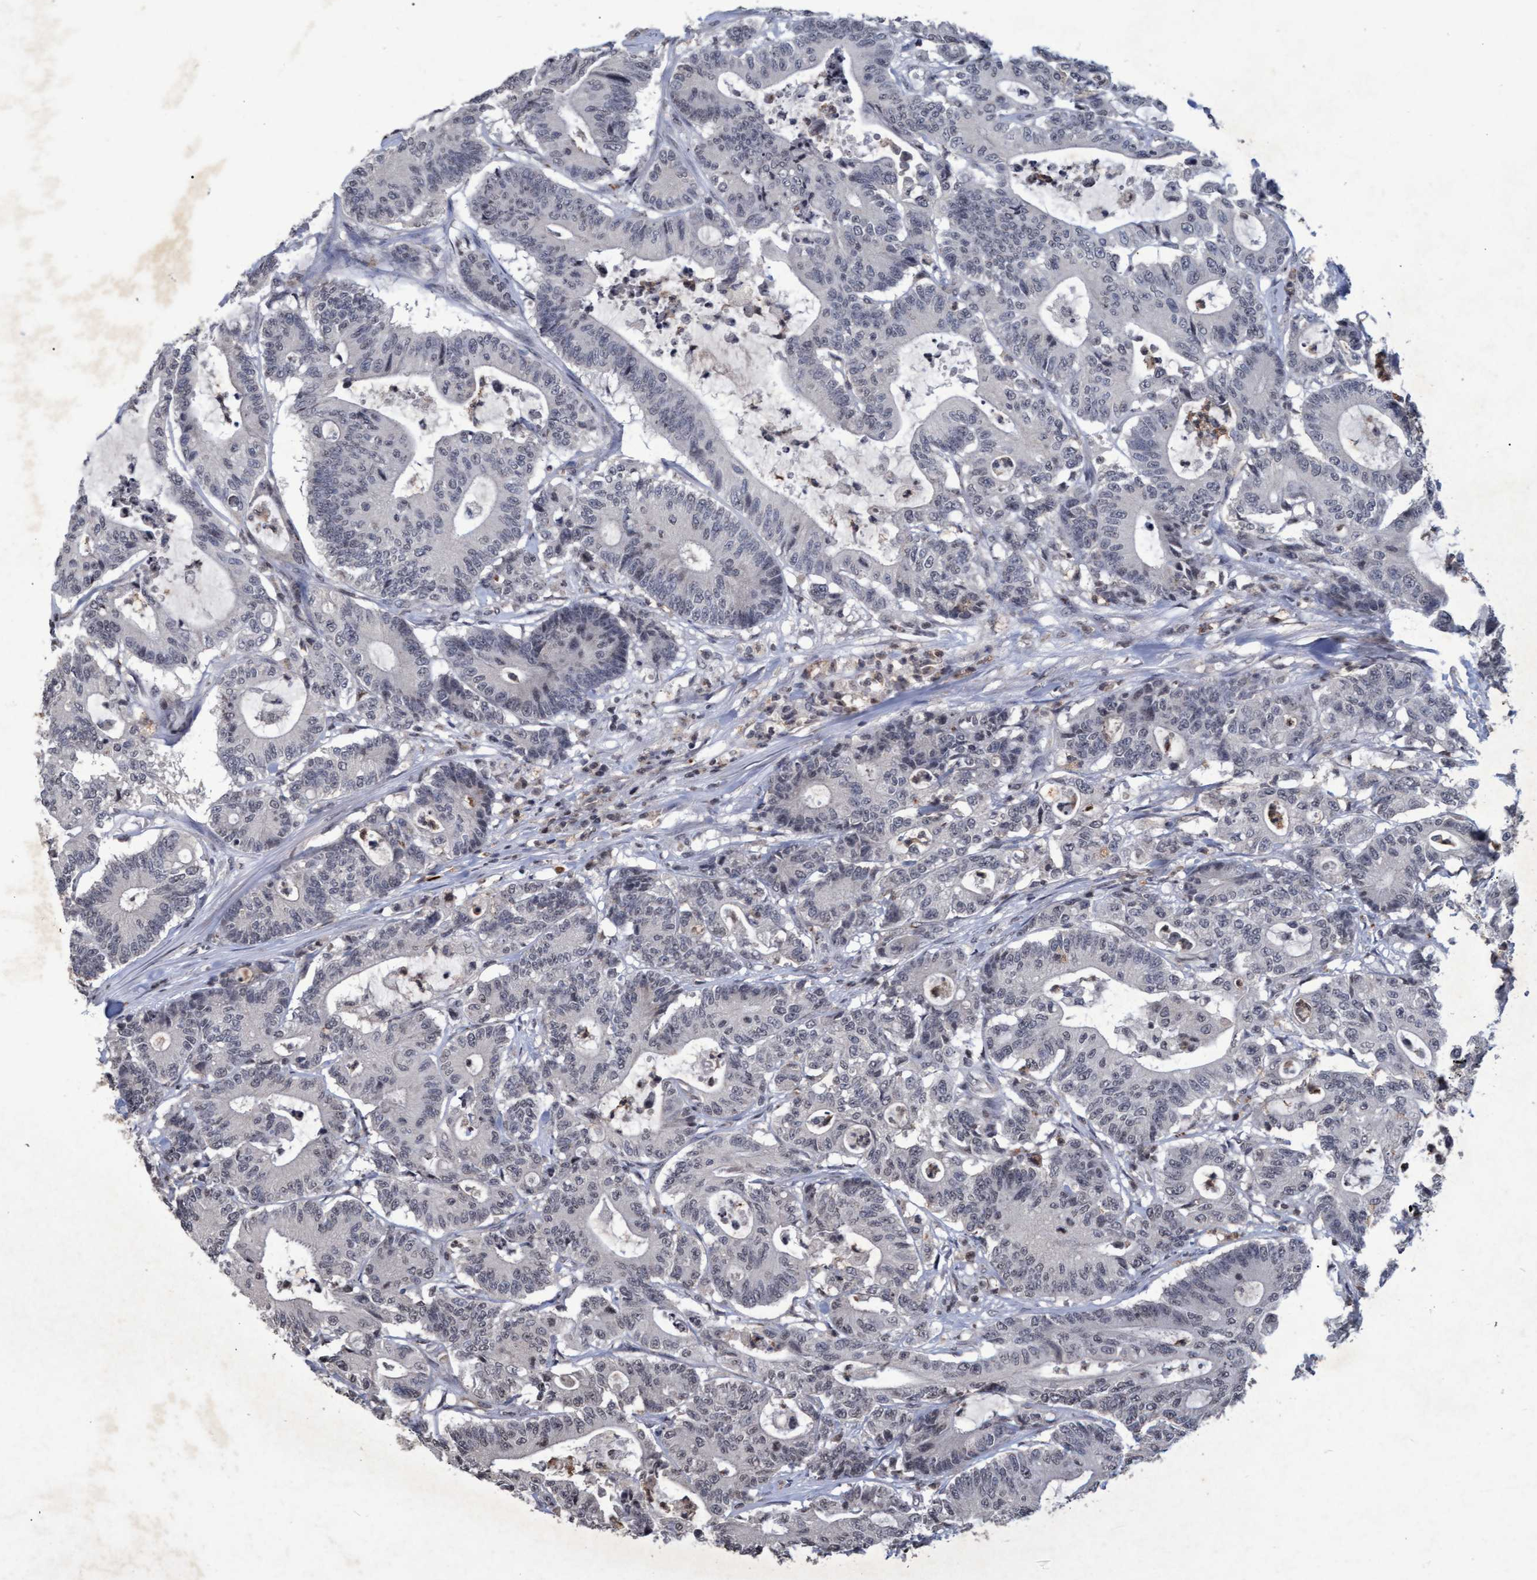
{"staining": {"intensity": "negative", "quantity": "none", "location": "none"}, "tissue": "colorectal cancer", "cell_type": "Tumor cells", "image_type": "cancer", "snomed": [{"axis": "morphology", "description": "Adenocarcinoma, NOS"}, {"axis": "topography", "description": "Colon"}], "caption": "Immunohistochemical staining of adenocarcinoma (colorectal) exhibits no significant positivity in tumor cells.", "gene": "GALC", "patient": {"sex": "female", "age": 84}}